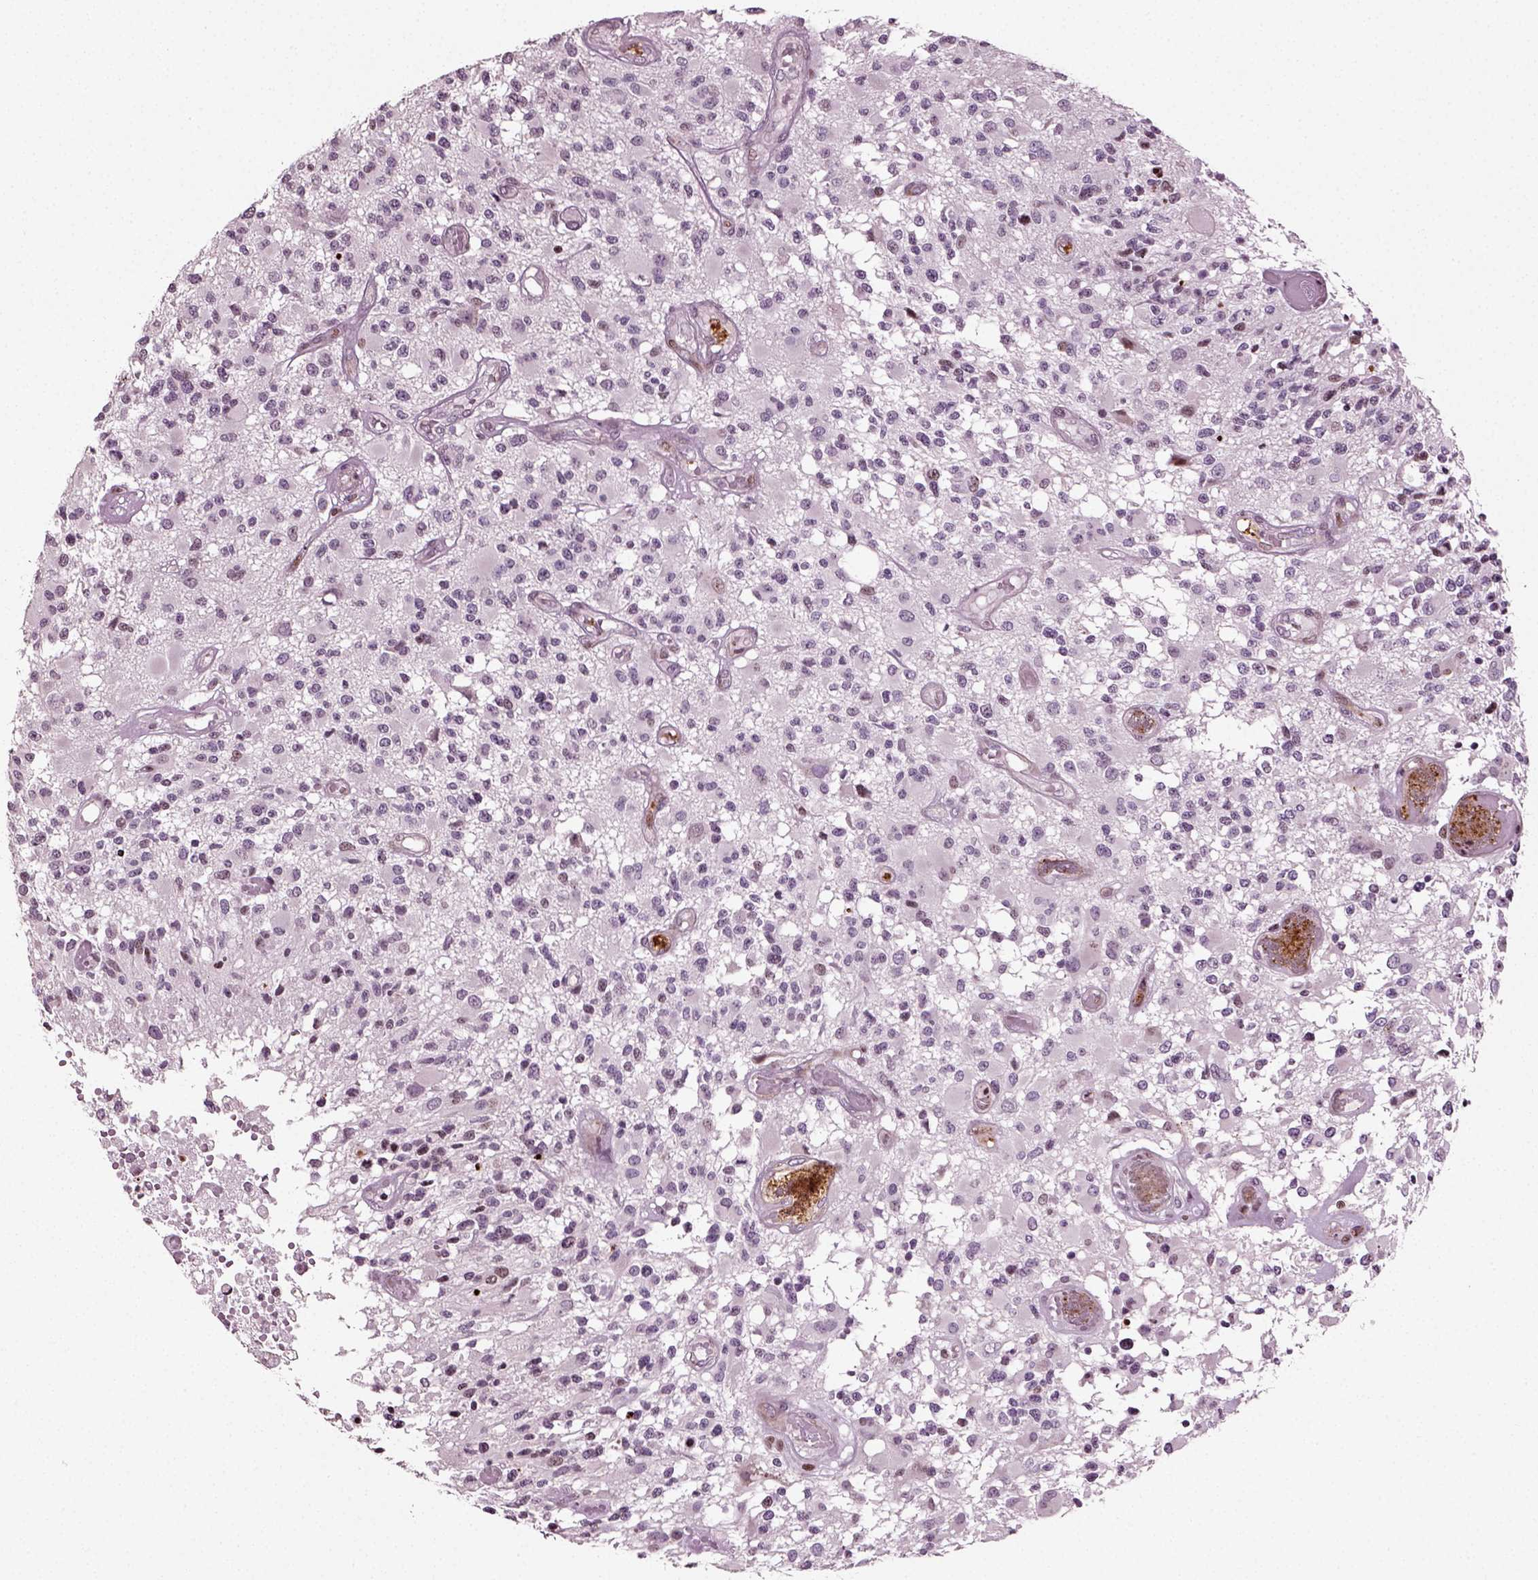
{"staining": {"intensity": "negative", "quantity": "none", "location": "none"}, "tissue": "glioma", "cell_type": "Tumor cells", "image_type": "cancer", "snomed": [{"axis": "morphology", "description": "Glioma, malignant, High grade"}, {"axis": "topography", "description": "Brain"}], "caption": "Immunohistochemistry (IHC) micrograph of neoplastic tissue: glioma stained with DAB (3,3'-diaminobenzidine) exhibits no significant protein staining in tumor cells. (DAB immunohistochemistry (IHC), high magnification).", "gene": "HEYL", "patient": {"sex": "female", "age": 63}}